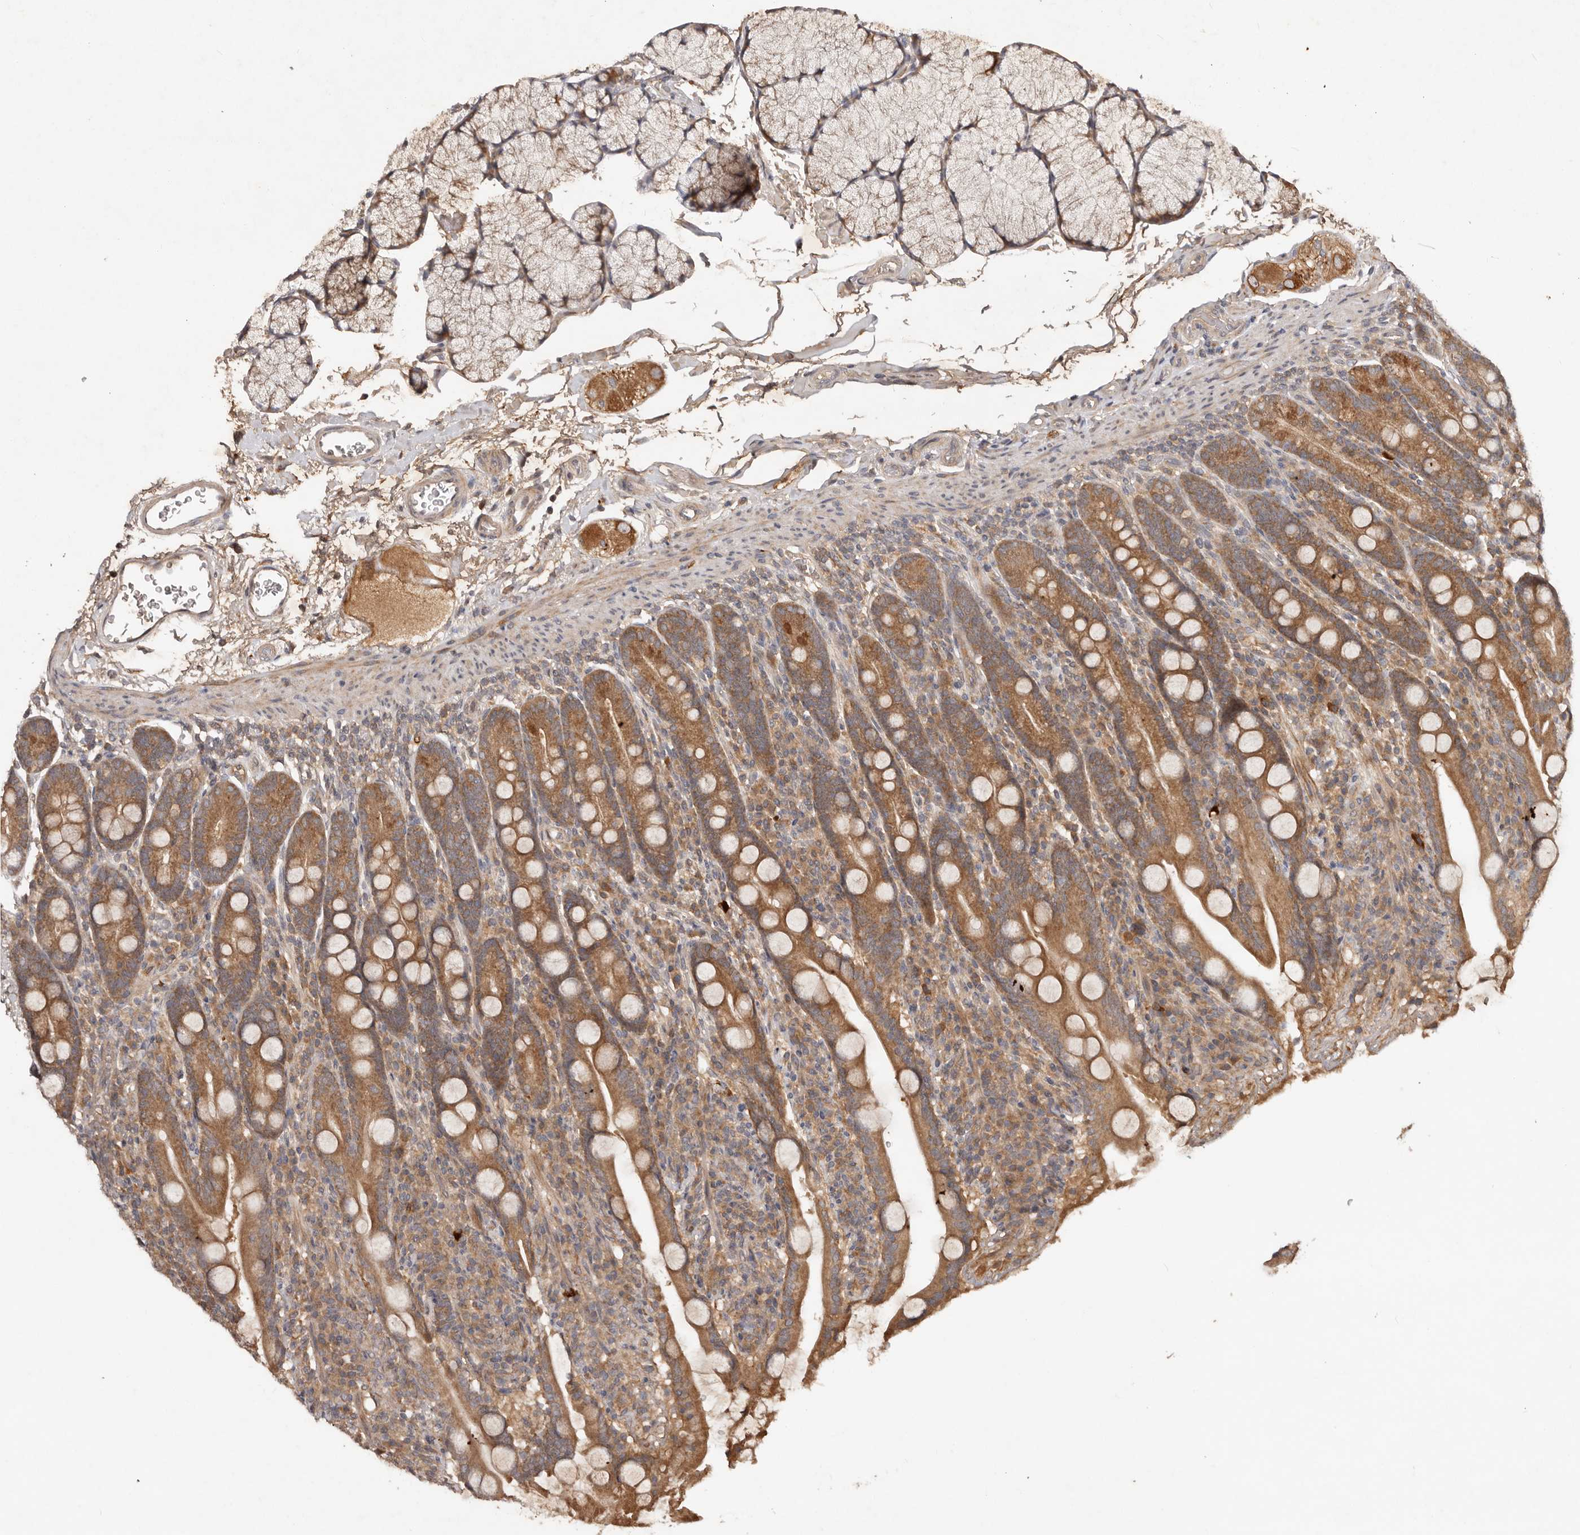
{"staining": {"intensity": "moderate", "quantity": ">75%", "location": "cytoplasmic/membranous"}, "tissue": "duodenum", "cell_type": "Glandular cells", "image_type": "normal", "snomed": [{"axis": "morphology", "description": "Normal tissue, NOS"}, {"axis": "topography", "description": "Duodenum"}], "caption": "Duodenum stained for a protein exhibits moderate cytoplasmic/membranous positivity in glandular cells.", "gene": "PKIB", "patient": {"sex": "male", "age": 35}}